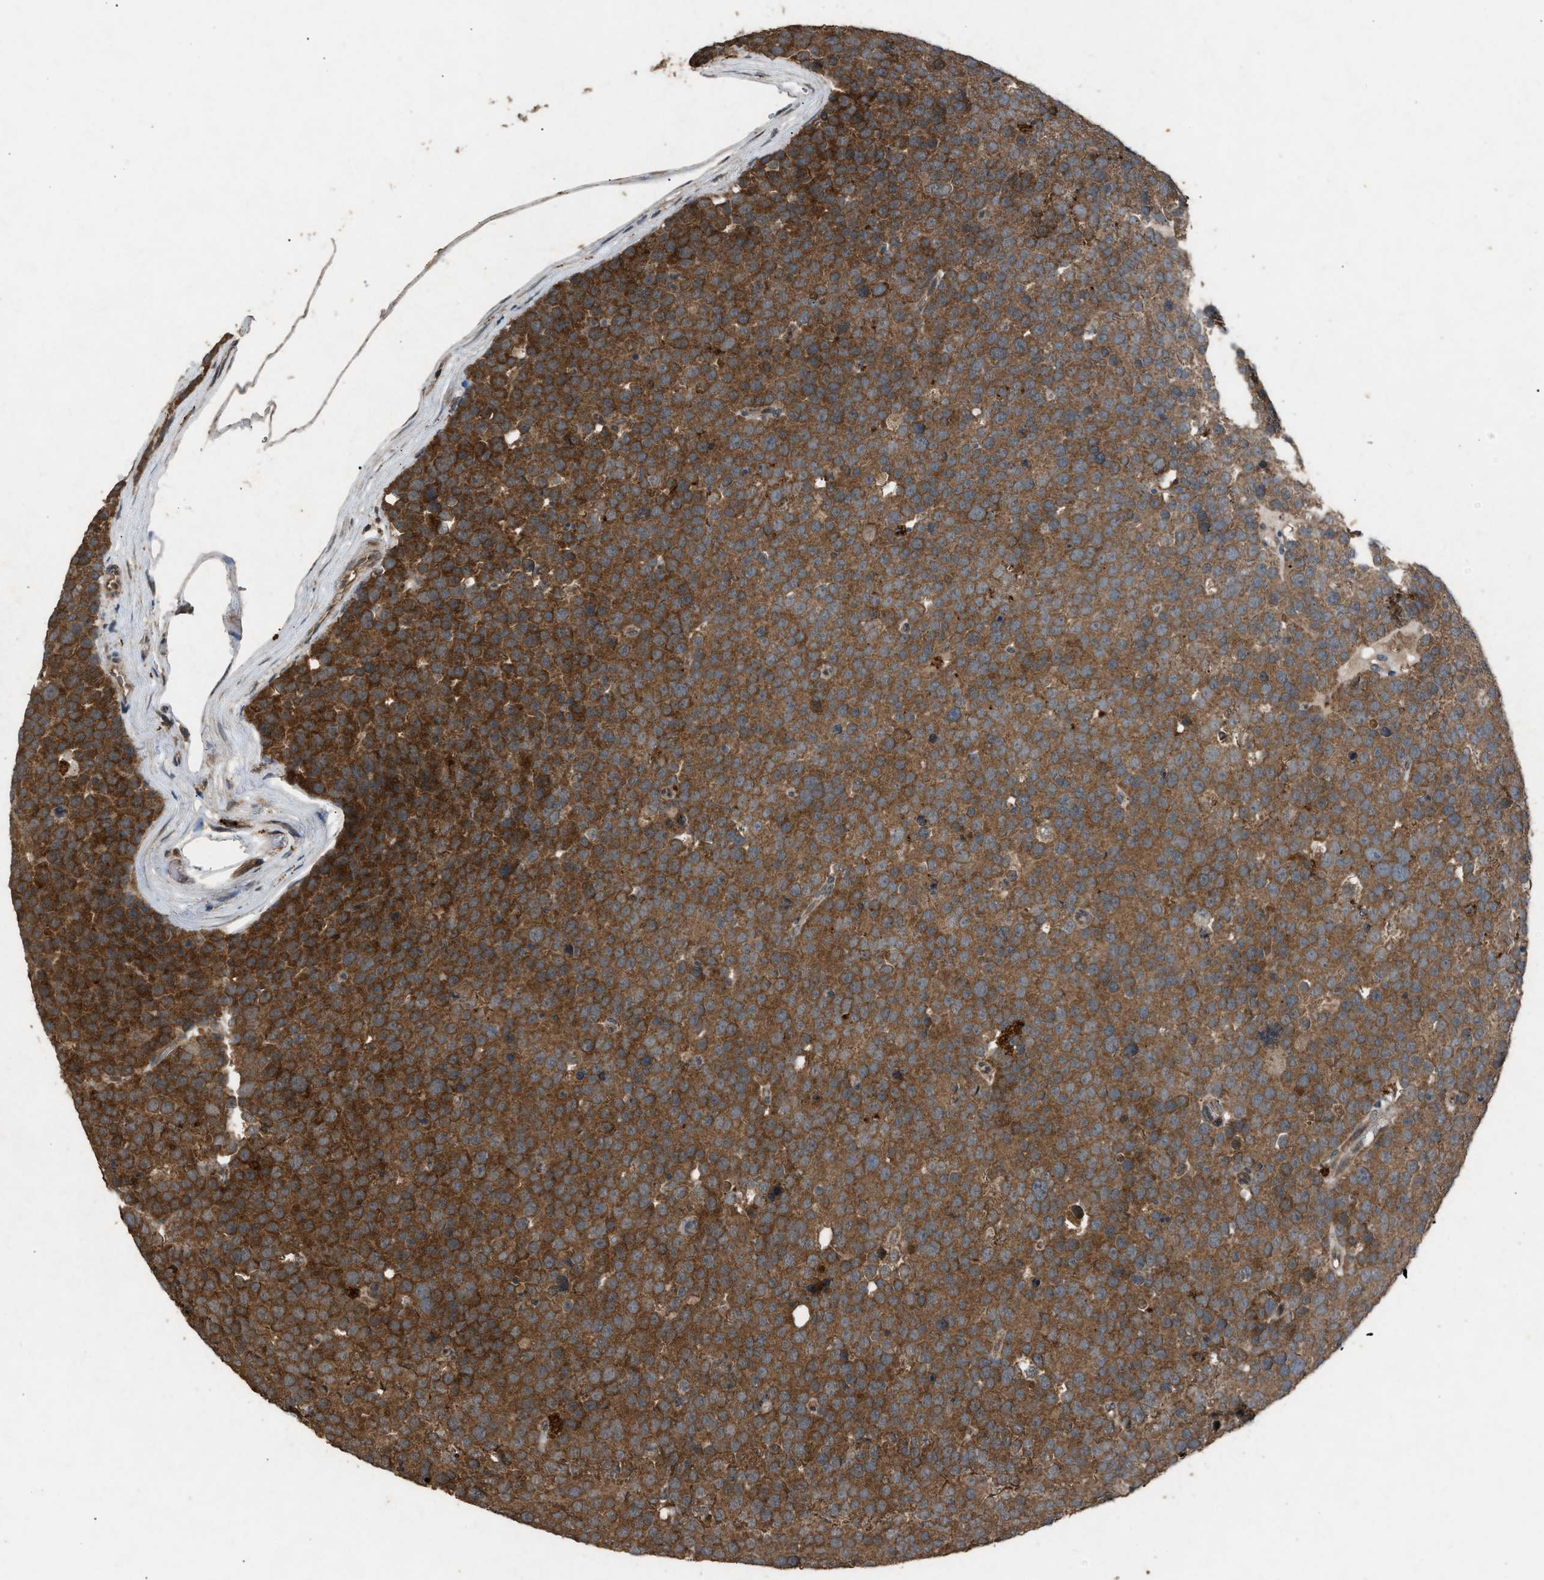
{"staining": {"intensity": "strong", "quantity": ">75%", "location": "cytoplasmic/membranous"}, "tissue": "testis cancer", "cell_type": "Tumor cells", "image_type": "cancer", "snomed": [{"axis": "morphology", "description": "Seminoma, NOS"}, {"axis": "topography", "description": "Testis"}], "caption": "Approximately >75% of tumor cells in human testis cancer (seminoma) demonstrate strong cytoplasmic/membranous protein expression as visualized by brown immunohistochemical staining.", "gene": "PSMD1", "patient": {"sex": "male", "age": 71}}